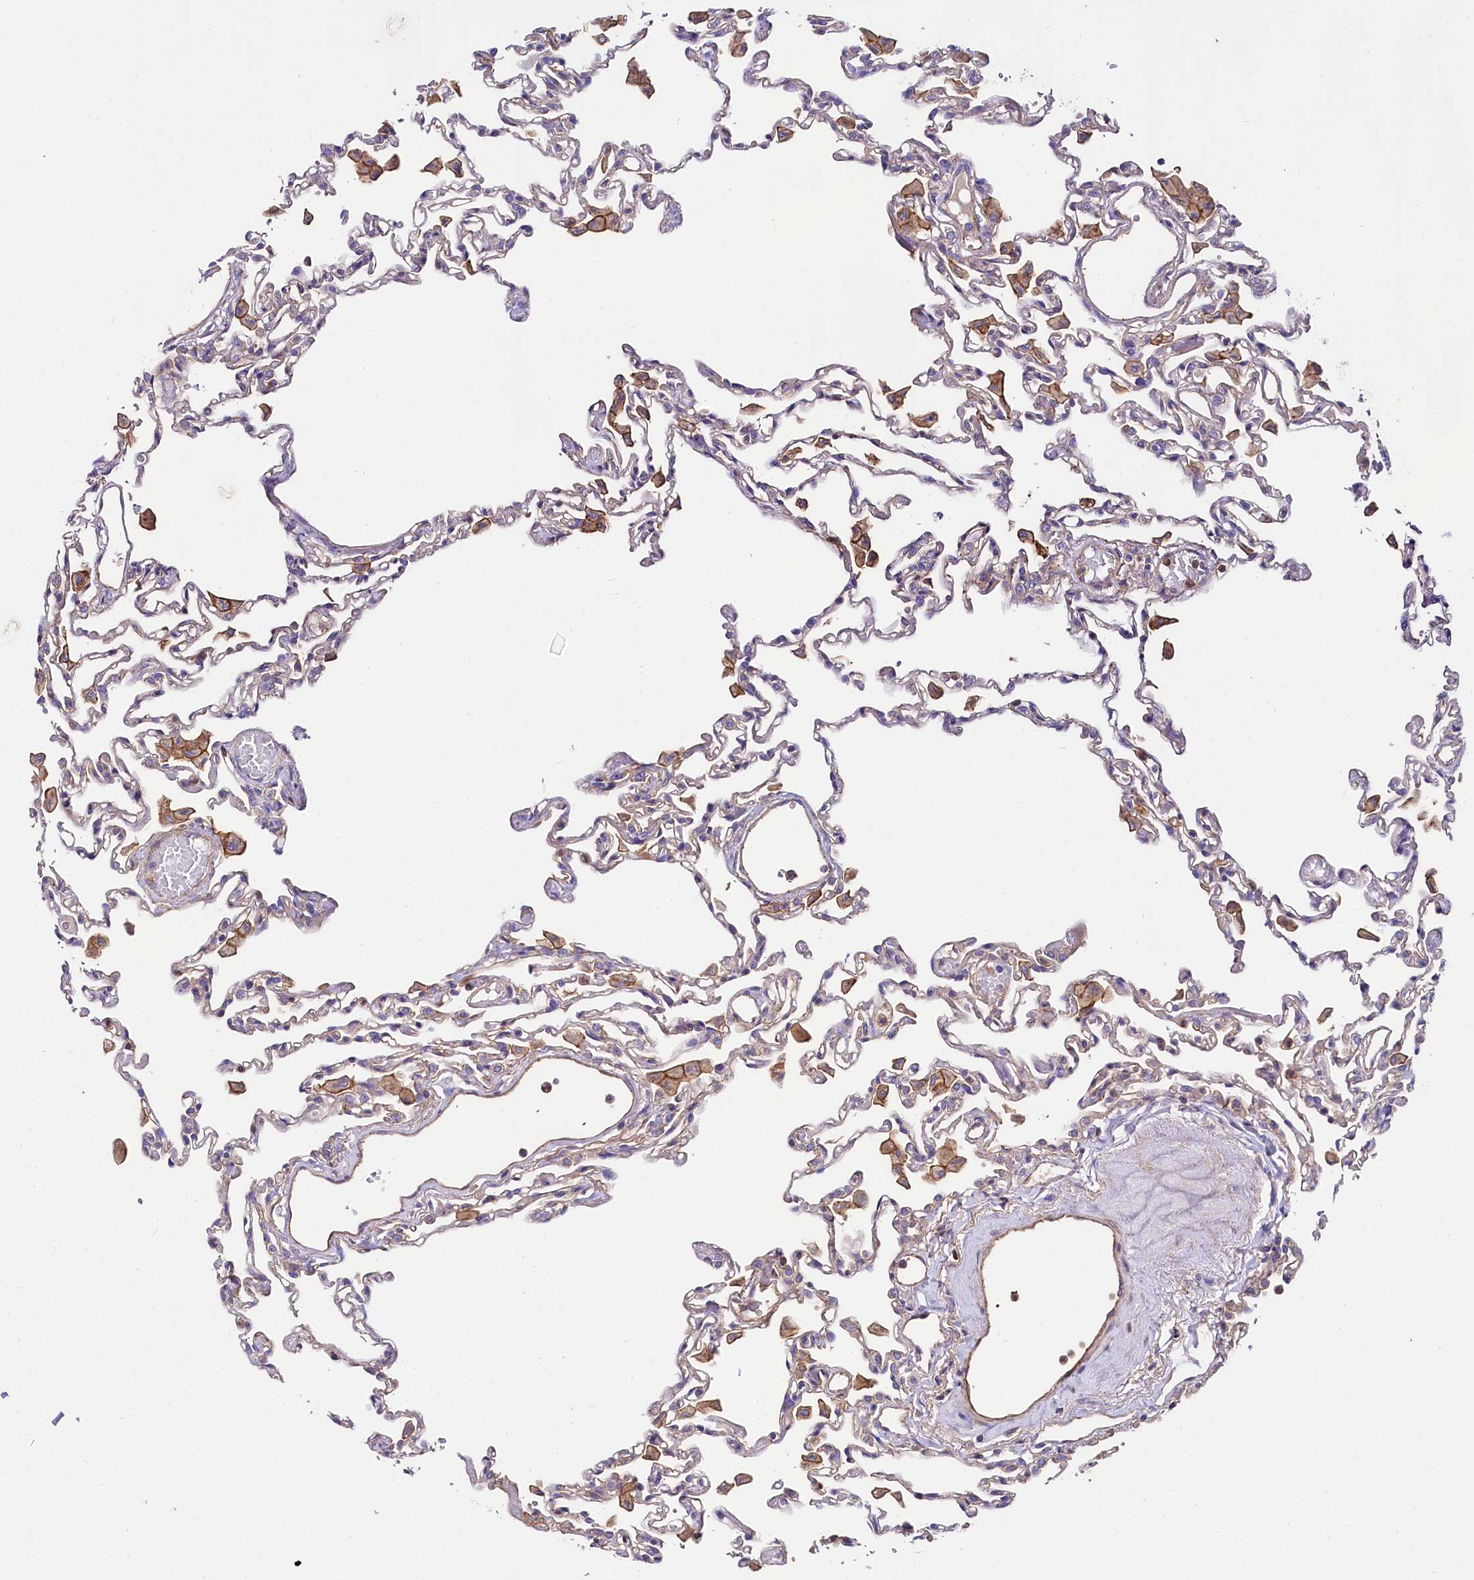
{"staining": {"intensity": "negative", "quantity": "none", "location": "none"}, "tissue": "lung", "cell_type": "Alveolar cells", "image_type": "normal", "snomed": [{"axis": "morphology", "description": "Normal tissue, NOS"}, {"axis": "topography", "description": "Bronchus"}, {"axis": "topography", "description": "Lung"}], "caption": "This histopathology image is of normal lung stained with immunohistochemistry to label a protein in brown with the nuclei are counter-stained blue. There is no positivity in alveolar cells. (DAB (3,3'-diaminobenzidine) immunohistochemistry visualized using brightfield microscopy, high magnification).", "gene": "FCHSD2", "patient": {"sex": "female", "age": 49}}